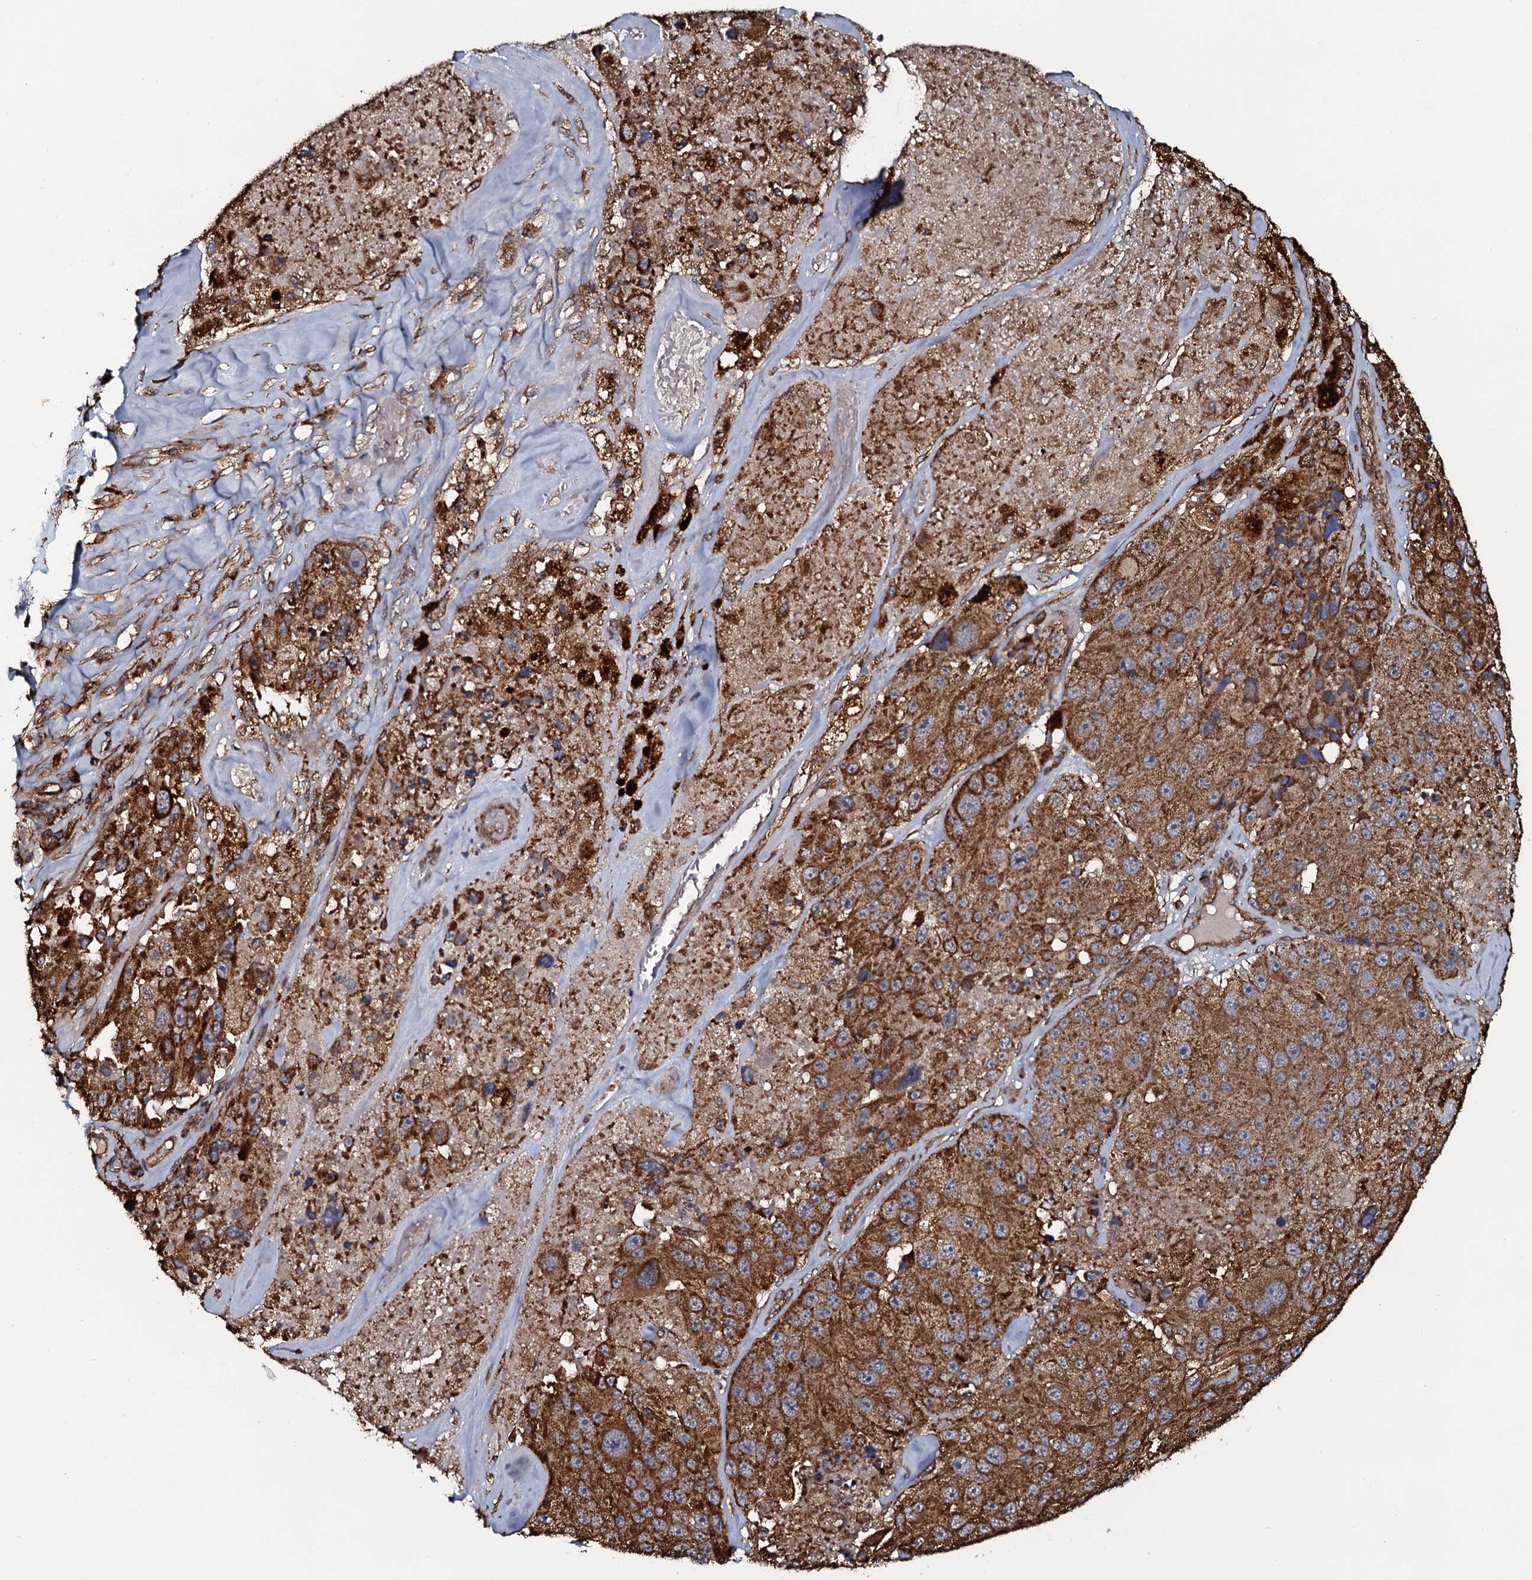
{"staining": {"intensity": "strong", "quantity": ">75%", "location": "cytoplasmic/membranous"}, "tissue": "melanoma", "cell_type": "Tumor cells", "image_type": "cancer", "snomed": [{"axis": "morphology", "description": "Malignant melanoma, Metastatic site"}, {"axis": "topography", "description": "Lymph node"}], "caption": "Brown immunohistochemical staining in human melanoma shows strong cytoplasmic/membranous expression in approximately >75% of tumor cells.", "gene": "VWA8", "patient": {"sex": "male", "age": 62}}